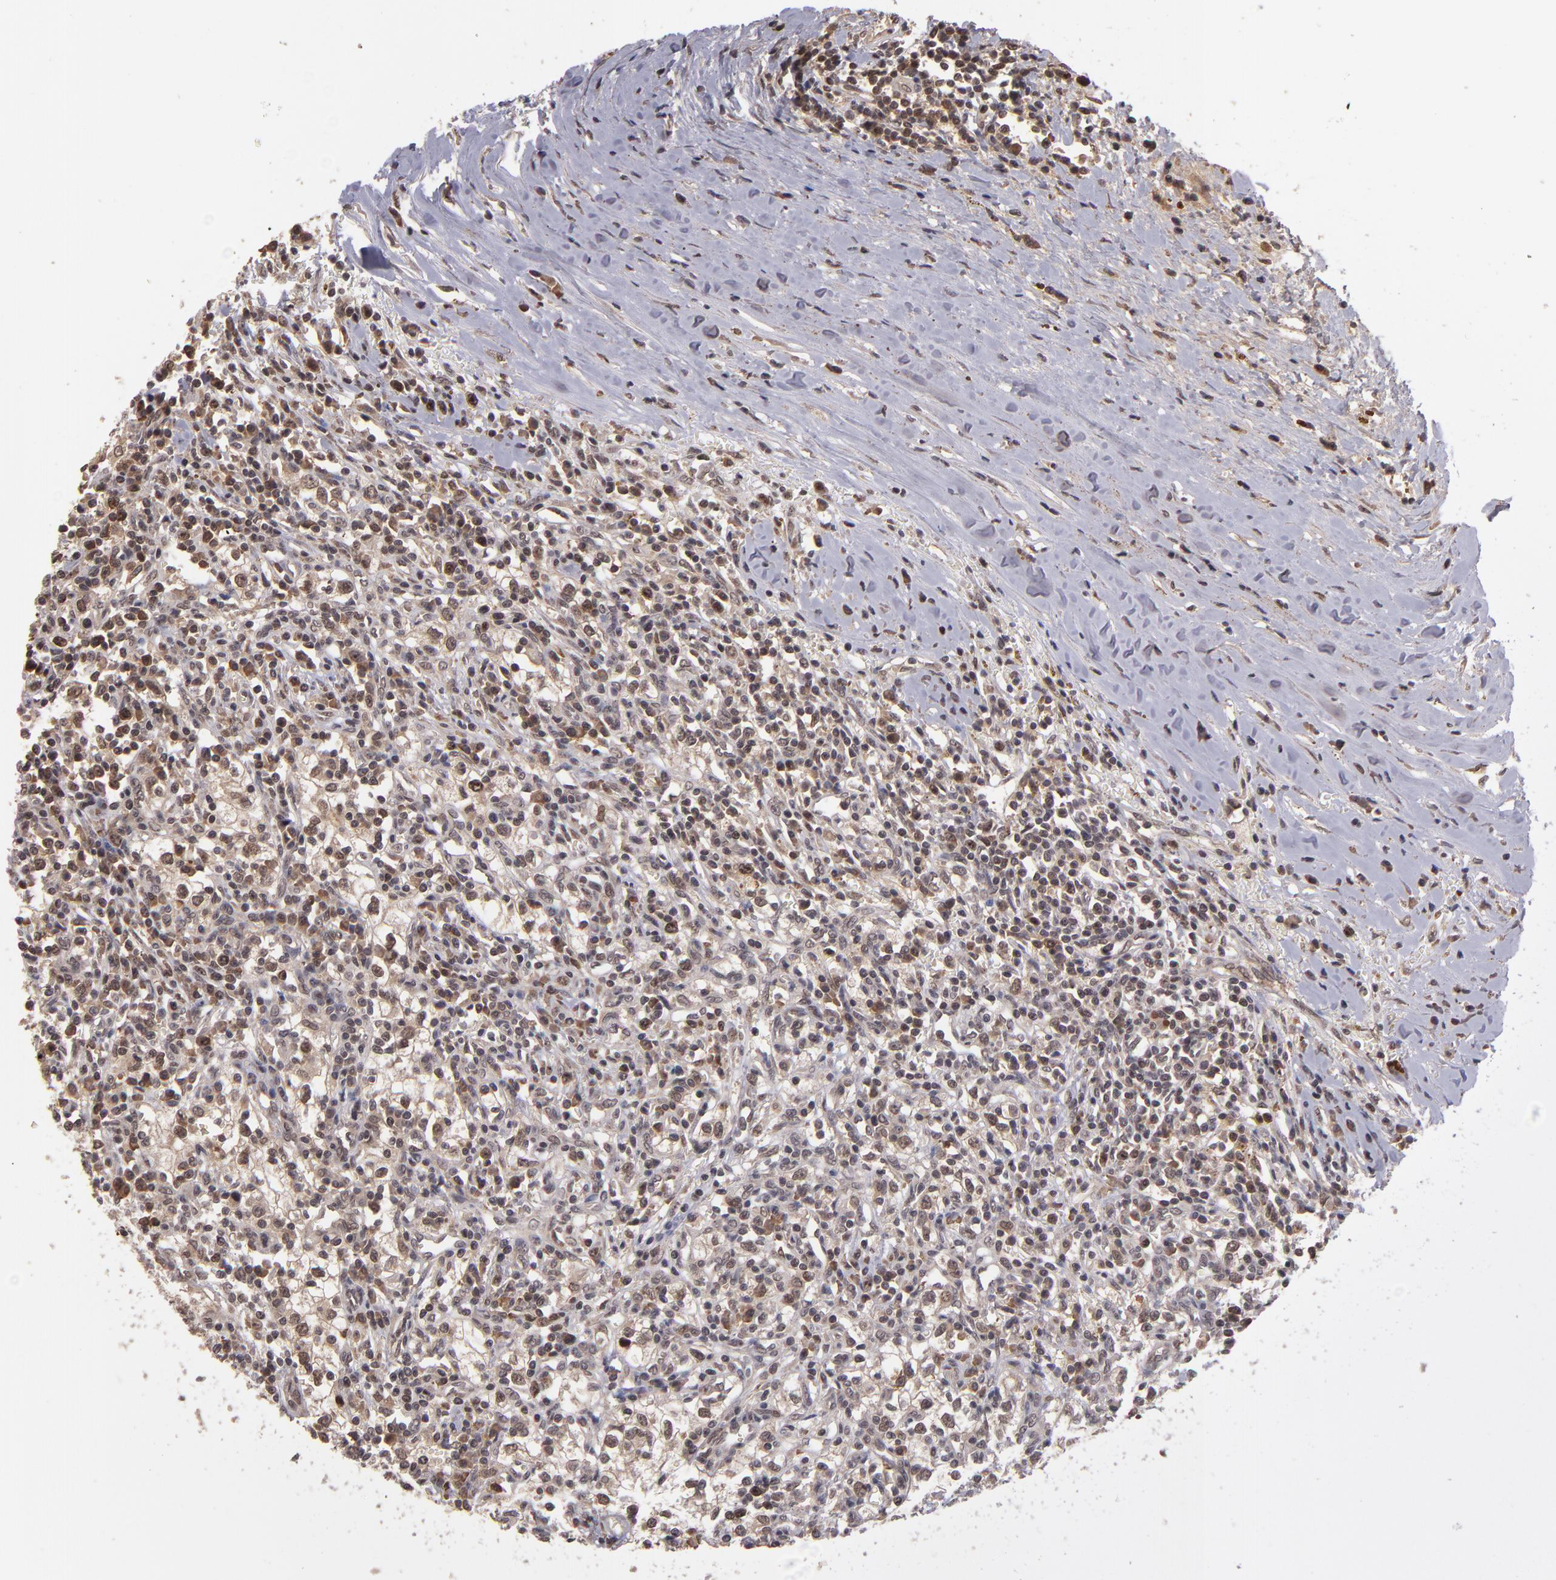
{"staining": {"intensity": "moderate", "quantity": ">75%", "location": "nuclear"}, "tissue": "renal cancer", "cell_type": "Tumor cells", "image_type": "cancer", "snomed": [{"axis": "morphology", "description": "Adenocarcinoma, NOS"}, {"axis": "topography", "description": "Kidney"}], "caption": "The histopathology image shows a brown stain indicating the presence of a protein in the nuclear of tumor cells in renal cancer (adenocarcinoma).", "gene": "ABHD12B", "patient": {"sex": "male", "age": 82}}